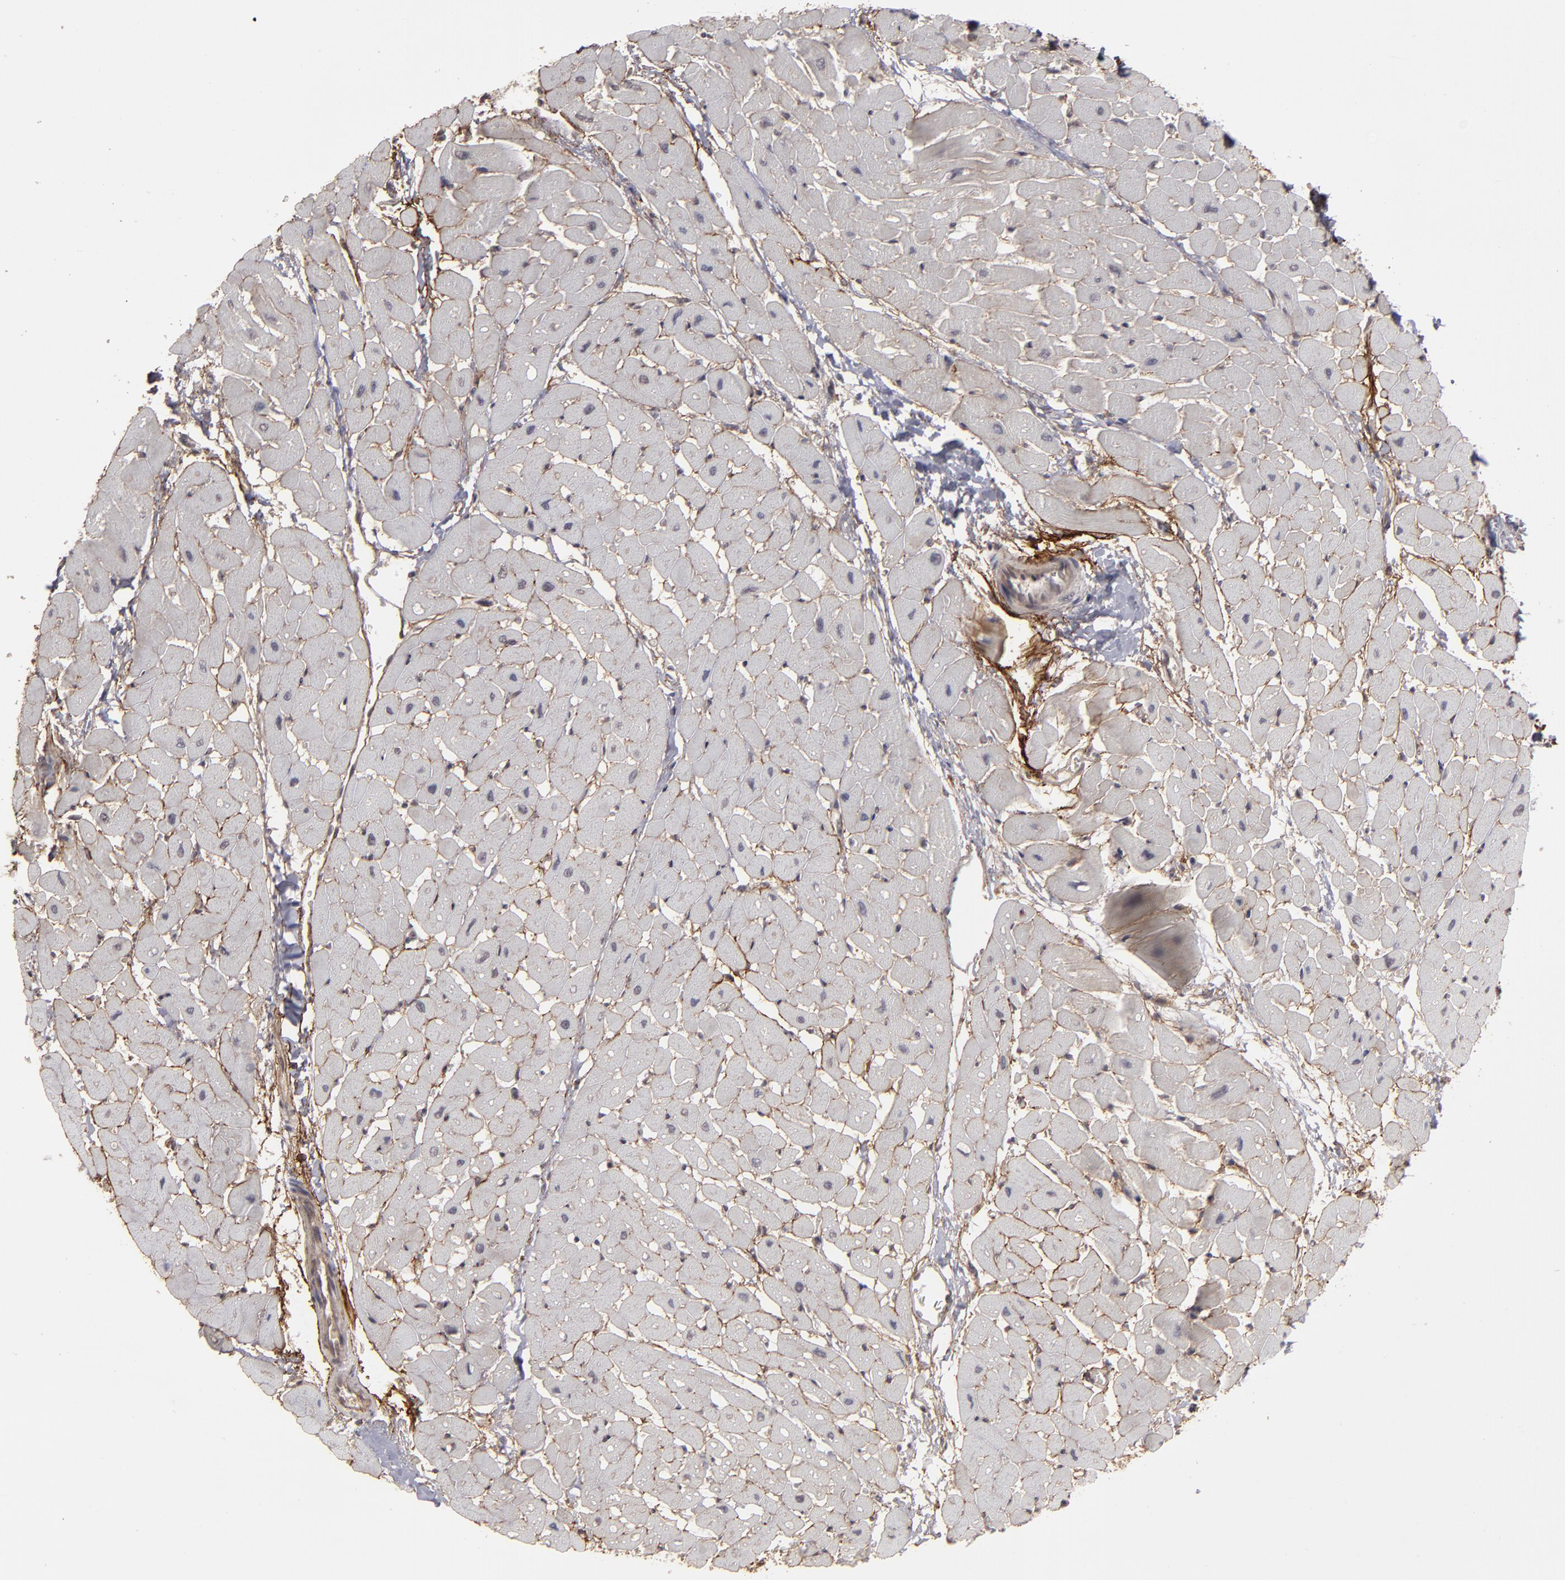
{"staining": {"intensity": "negative", "quantity": "none", "location": "none"}, "tissue": "heart muscle", "cell_type": "Cardiomyocytes", "image_type": "normal", "snomed": [{"axis": "morphology", "description": "Normal tissue, NOS"}, {"axis": "topography", "description": "Heart"}], "caption": "This is a histopathology image of IHC staining of unremarkable heart muscle, which shows no expression in cardiomyocytes.", "gene": "CD55", "patient": {"sex": "male", "age": 45}}